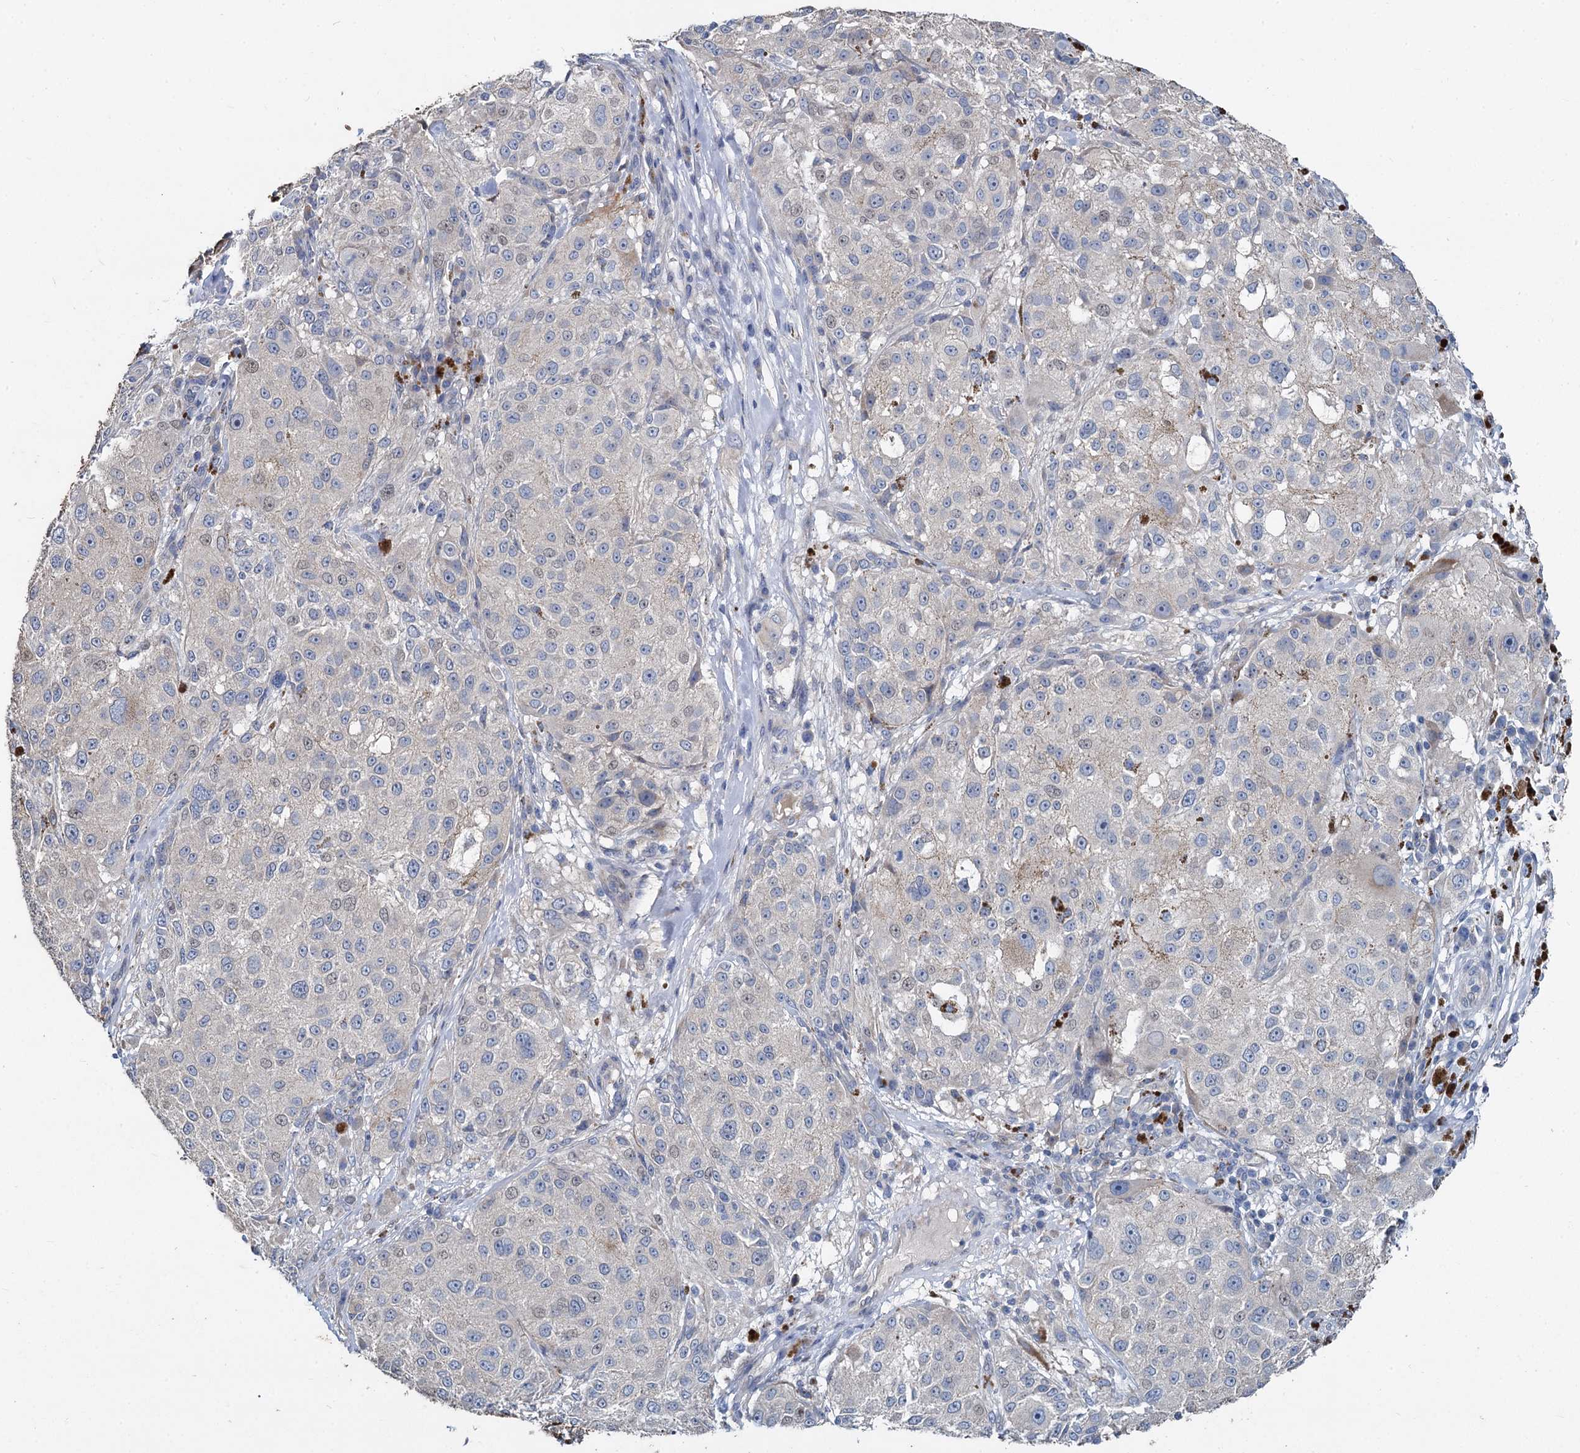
{"staining": {"intensity": "negative", "quantity": "none", "location": "none"}, "tissue": "melanoma", "cell_type": "Tumor cells", "image_type": "cancer", "snomed": [{"axis": "morphology", "description": "Necrosis, NOS"}, {"axis": "morphology", "description": "Malignant melanoma, NOS"}, {"axis": "topography", "description": "Skin"}], "caption": "Tumor cells are negative for brown protein staining in malignant melanoma.", "gene": "TCTN2", "patient": {"sex": "female", "age": 87}}